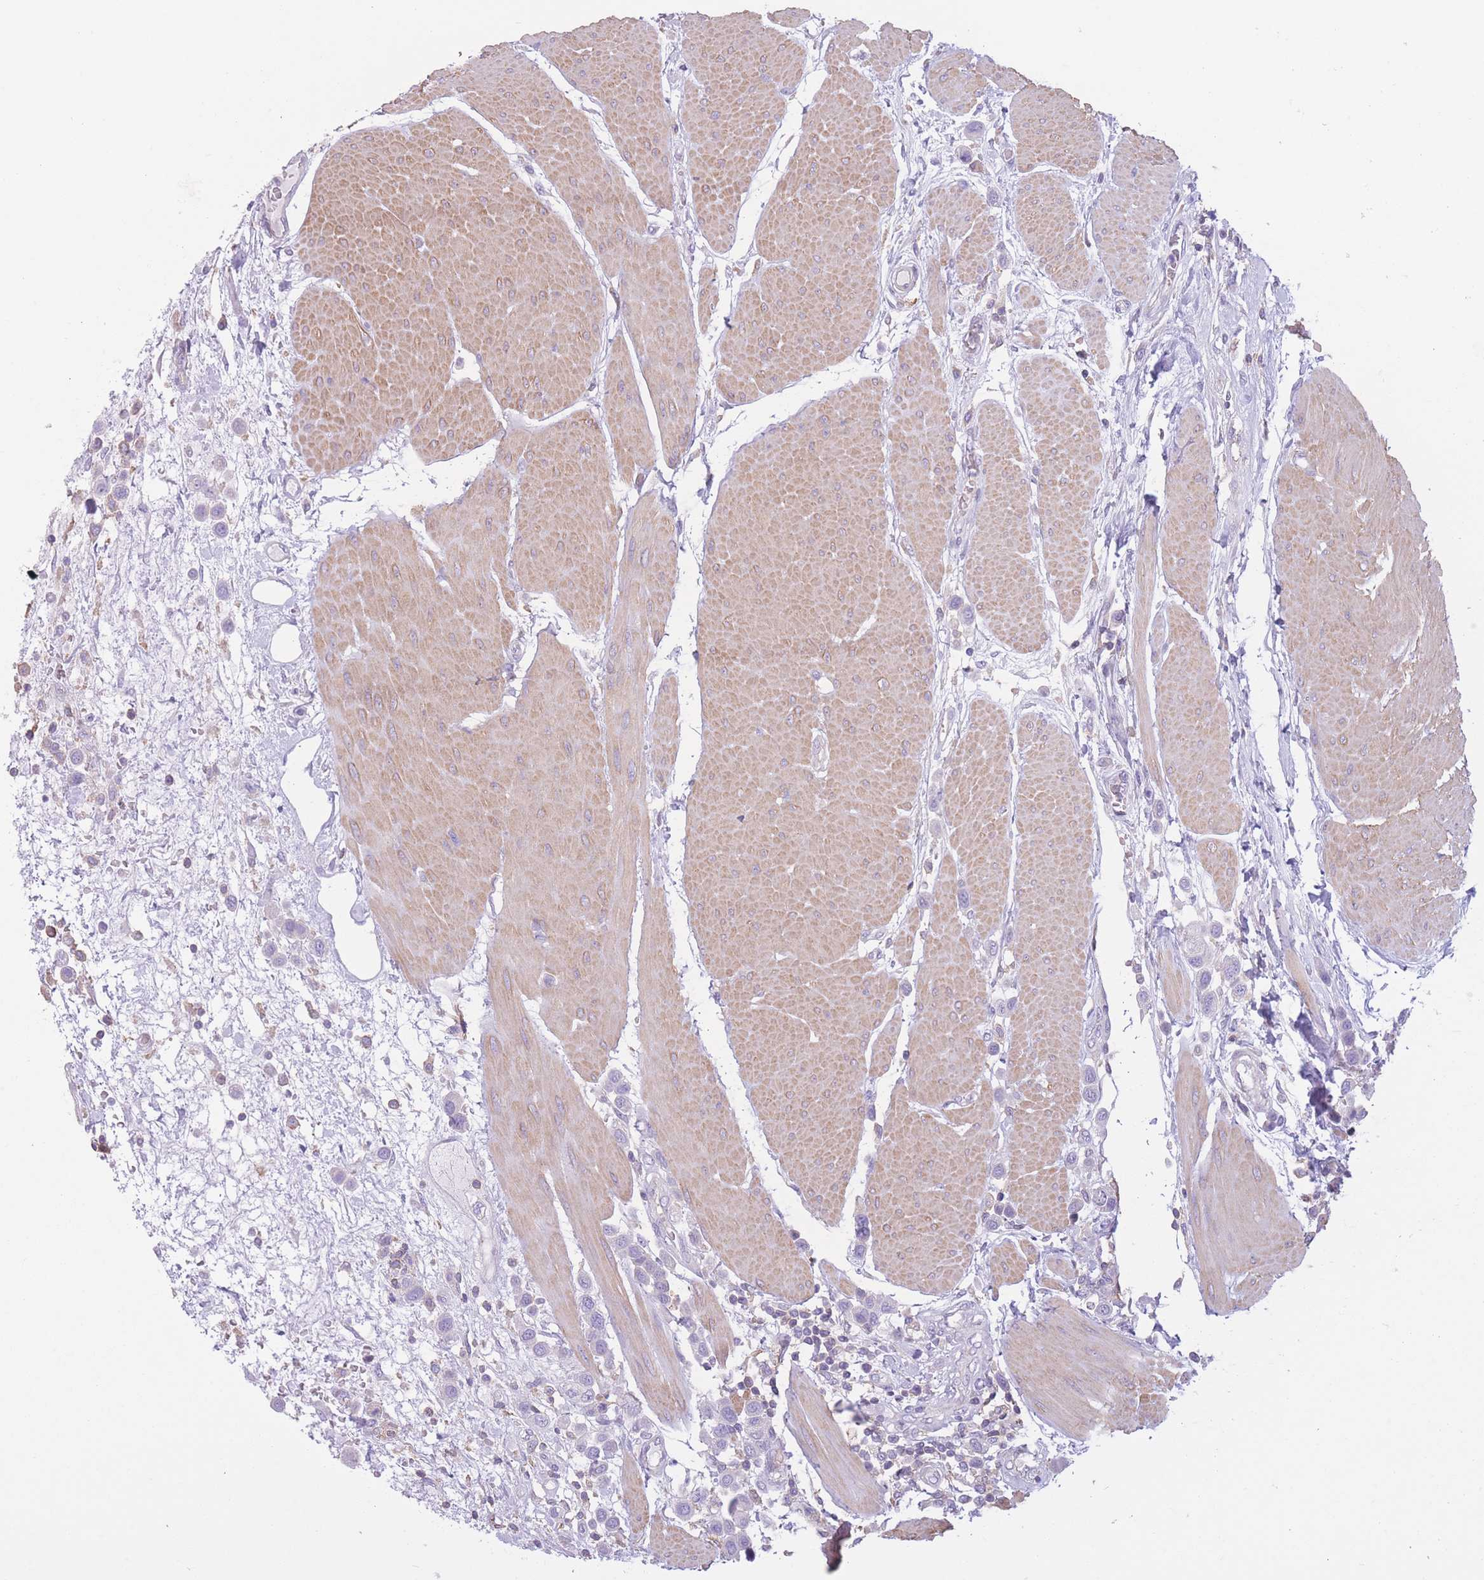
{"staining": {"intensity": "negative", "quantity": "none", "location": "none"}, "tissue": "urothelial cancer", "cell_type": "Tumor cells", "image_type": "cancer", "snomed": [{"axis": "morphology", "description": "Urothelial carcinoma, High grade"}, {"axis": "topography", "description": "Urinary bladder"}], "caption": "This photomicrograph is of urothelial cancer stained with IHC to label a protein in brown with the nuclei are counter-stained blue. There is no positivity in tumor cells. (DAB (3,3'-diaminobenzidine) immunohistochemistry, high magnification).", "gene": "PDHA1", "patient": {"sex": "male", "age": 50}}